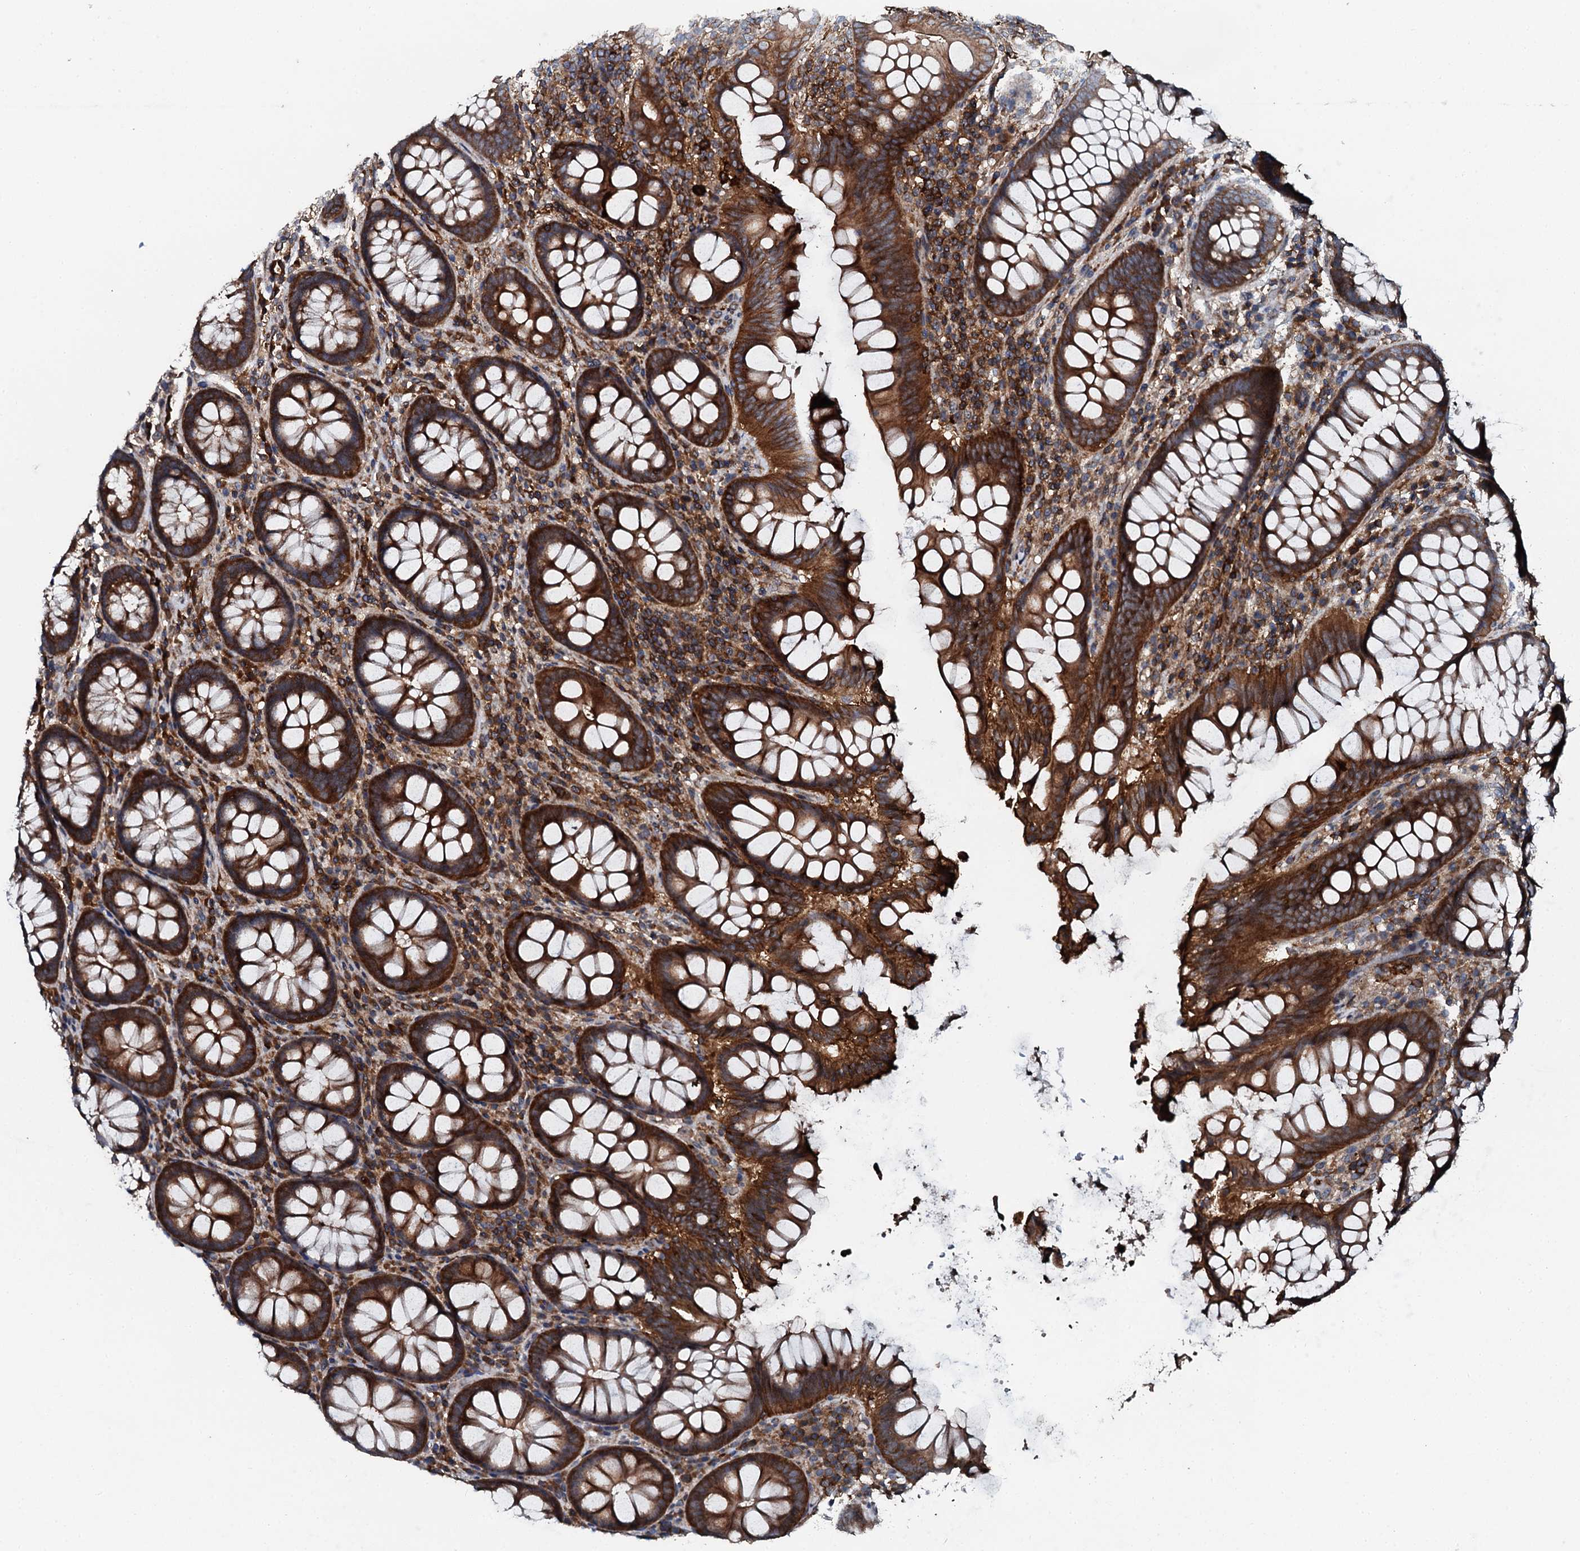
{"staining": {"intensity": "moderate", "quantity": ">75%", "location": "cytoplasmic/membranous"}, "tissue": "colon", "cell_type": "Endothelial cells", "image_type": "normal", "snomed": [{"axis": "morphology", "description": "Normal tissue, NOS"}, {"axis": "topography", "description": "Colon"}], "caption": "IHC micrograph of unremarkable colon: human colon stained using IHC exhibits medium levels of moderate protein expression localized specifically in the cytoplasmic/membranous of endothelial cells, appearing as a cytoplasmic/membranous brown color.", "gene": "EDC4", "patient": {"sex": "female", "age": 79}}